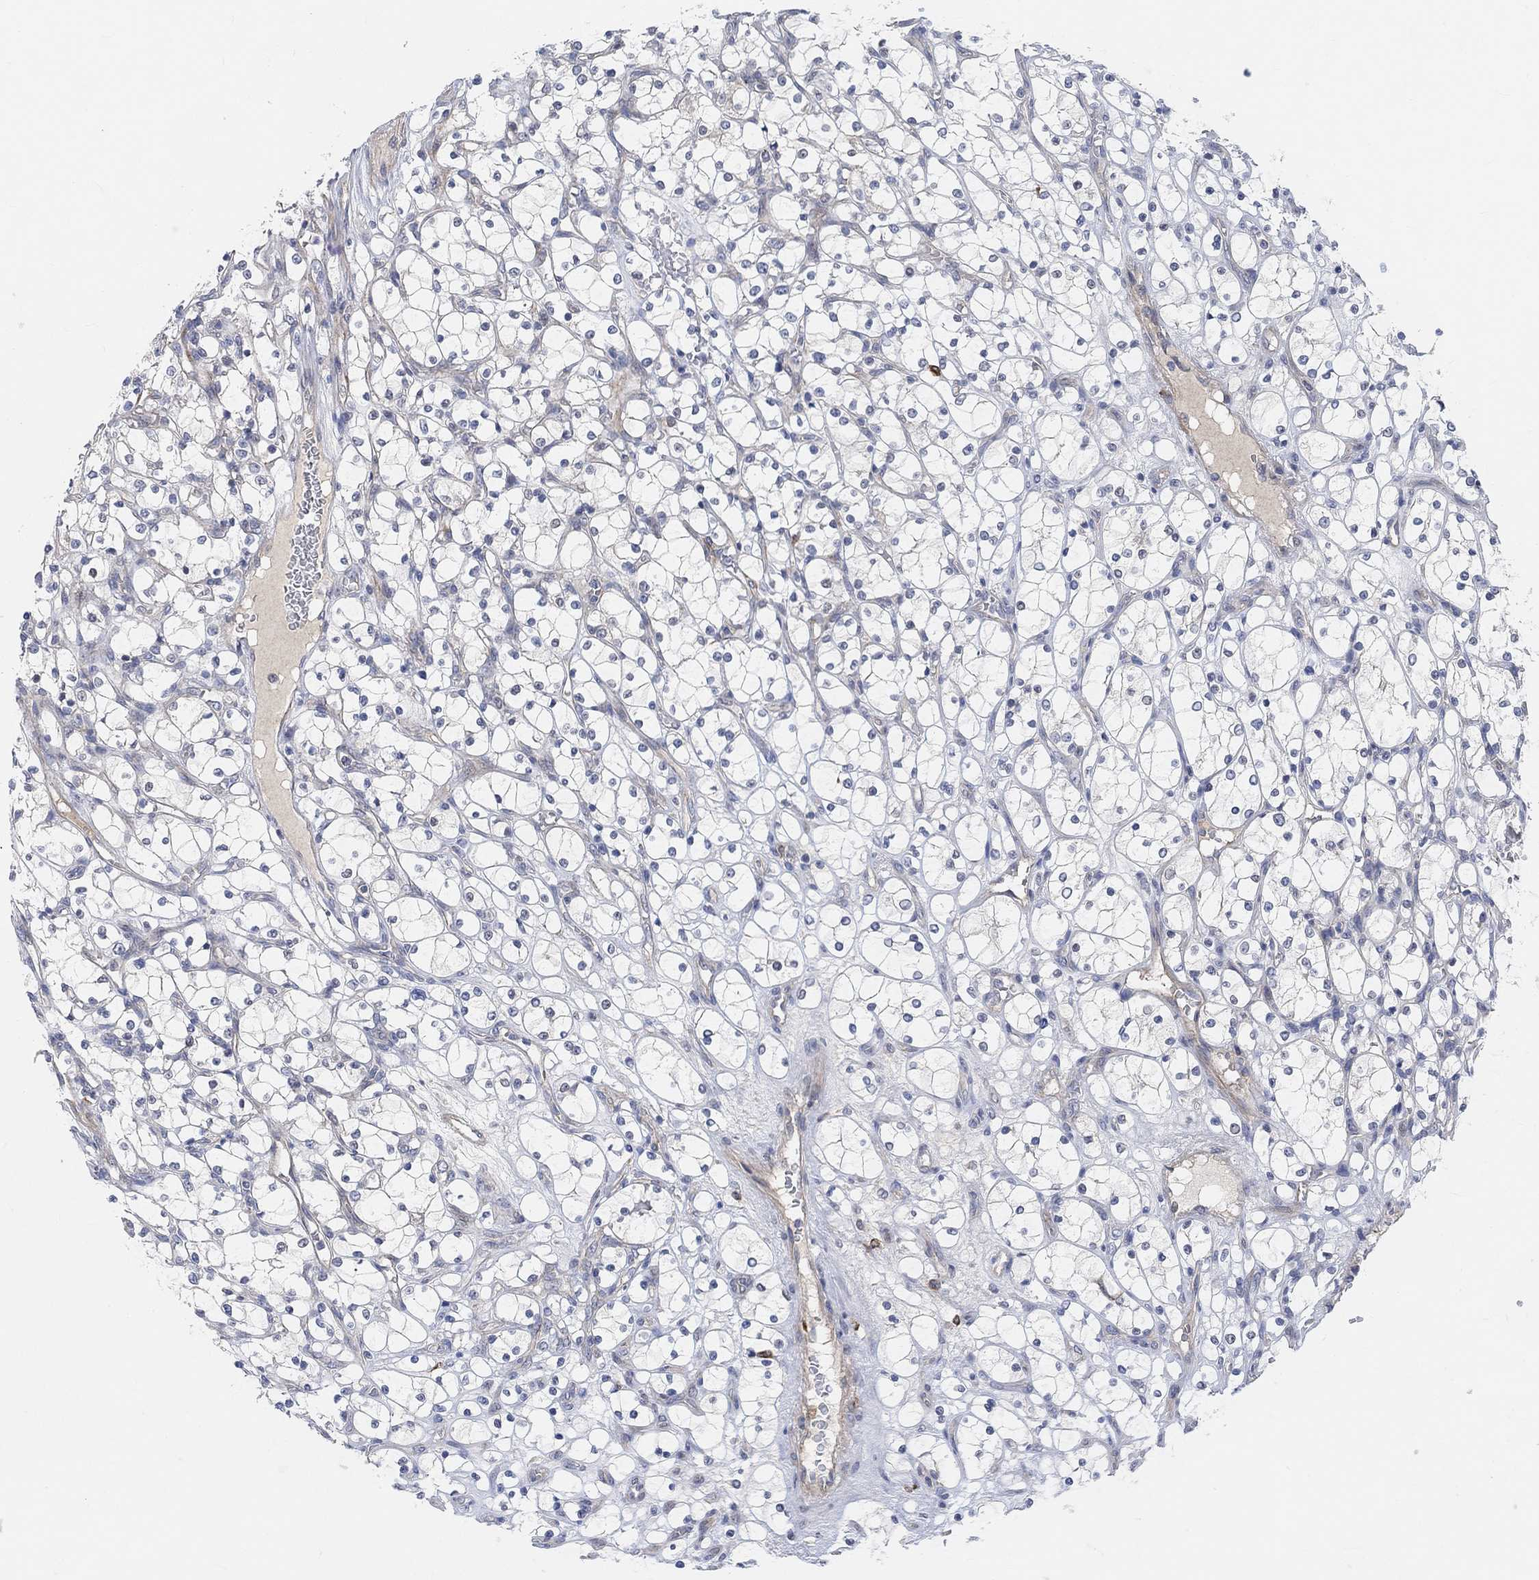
{"staining": {"intensity": "negative", "quantity": "none", "location": "none"}, "tissue": "renal cancer", "cell_type": "Tumor cells", "image_type": "cancer", "snomed": [{"axis": "morphology", "description": "Adenocarcinoma, NOS"}, {"axis": "topography", "description": "Kidney"}], "caption": "An image of renal adenocarcinoma stained for a protein displays no brown staining in tumor cells.", "gene": "HCRTR1", "patient": {"sex": "female", "age": 69}}